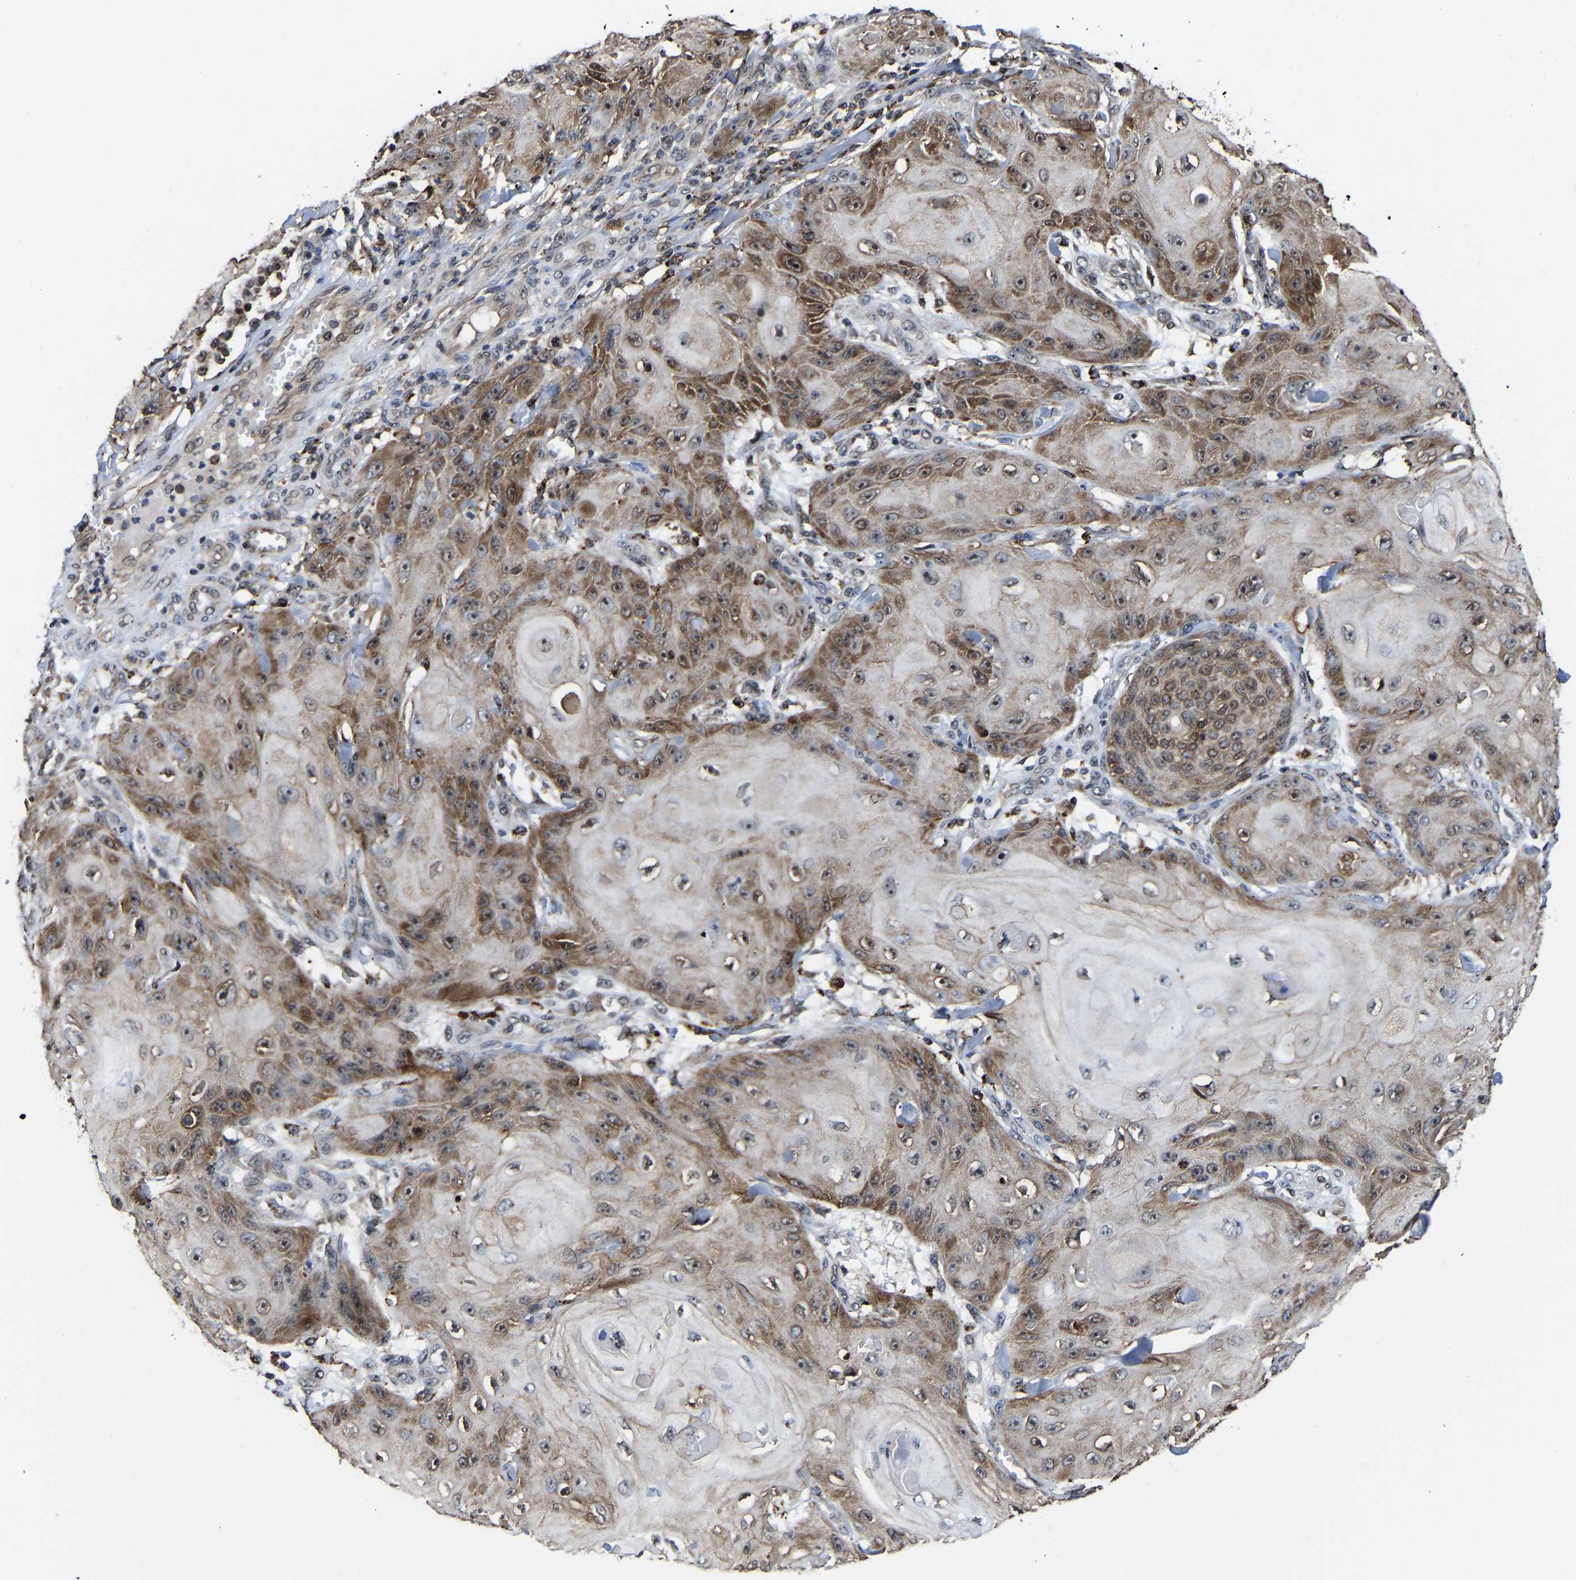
{"staining": {"intensity": "moderate", "quantity": "<25%", "location": "cytoplasmic/membranous,nuclear"}, "tissue": "skin cancer", "cell_type": "Tumor cells", "image_type": "cancer", "snomed": [{"axis": "morphology", "description": "Squamous cell carcinoma, NOS"}, {"axis": "topography", "description": "Skin"}], "caption": "DAB (3,3'-diaminobenzidine) immunohistochemical staining of skin squamous cell carcinoma displays moderate cytoplasmic/membranous and nuclear protein positivity in approximately <25% of tumor cells. (DAB (3,3'-diaminobenzidine) IHC with brightfield microscopy, high magnification).", "gene": "ZCCHC7", "patient": {"sex": "male", "age": 74}}